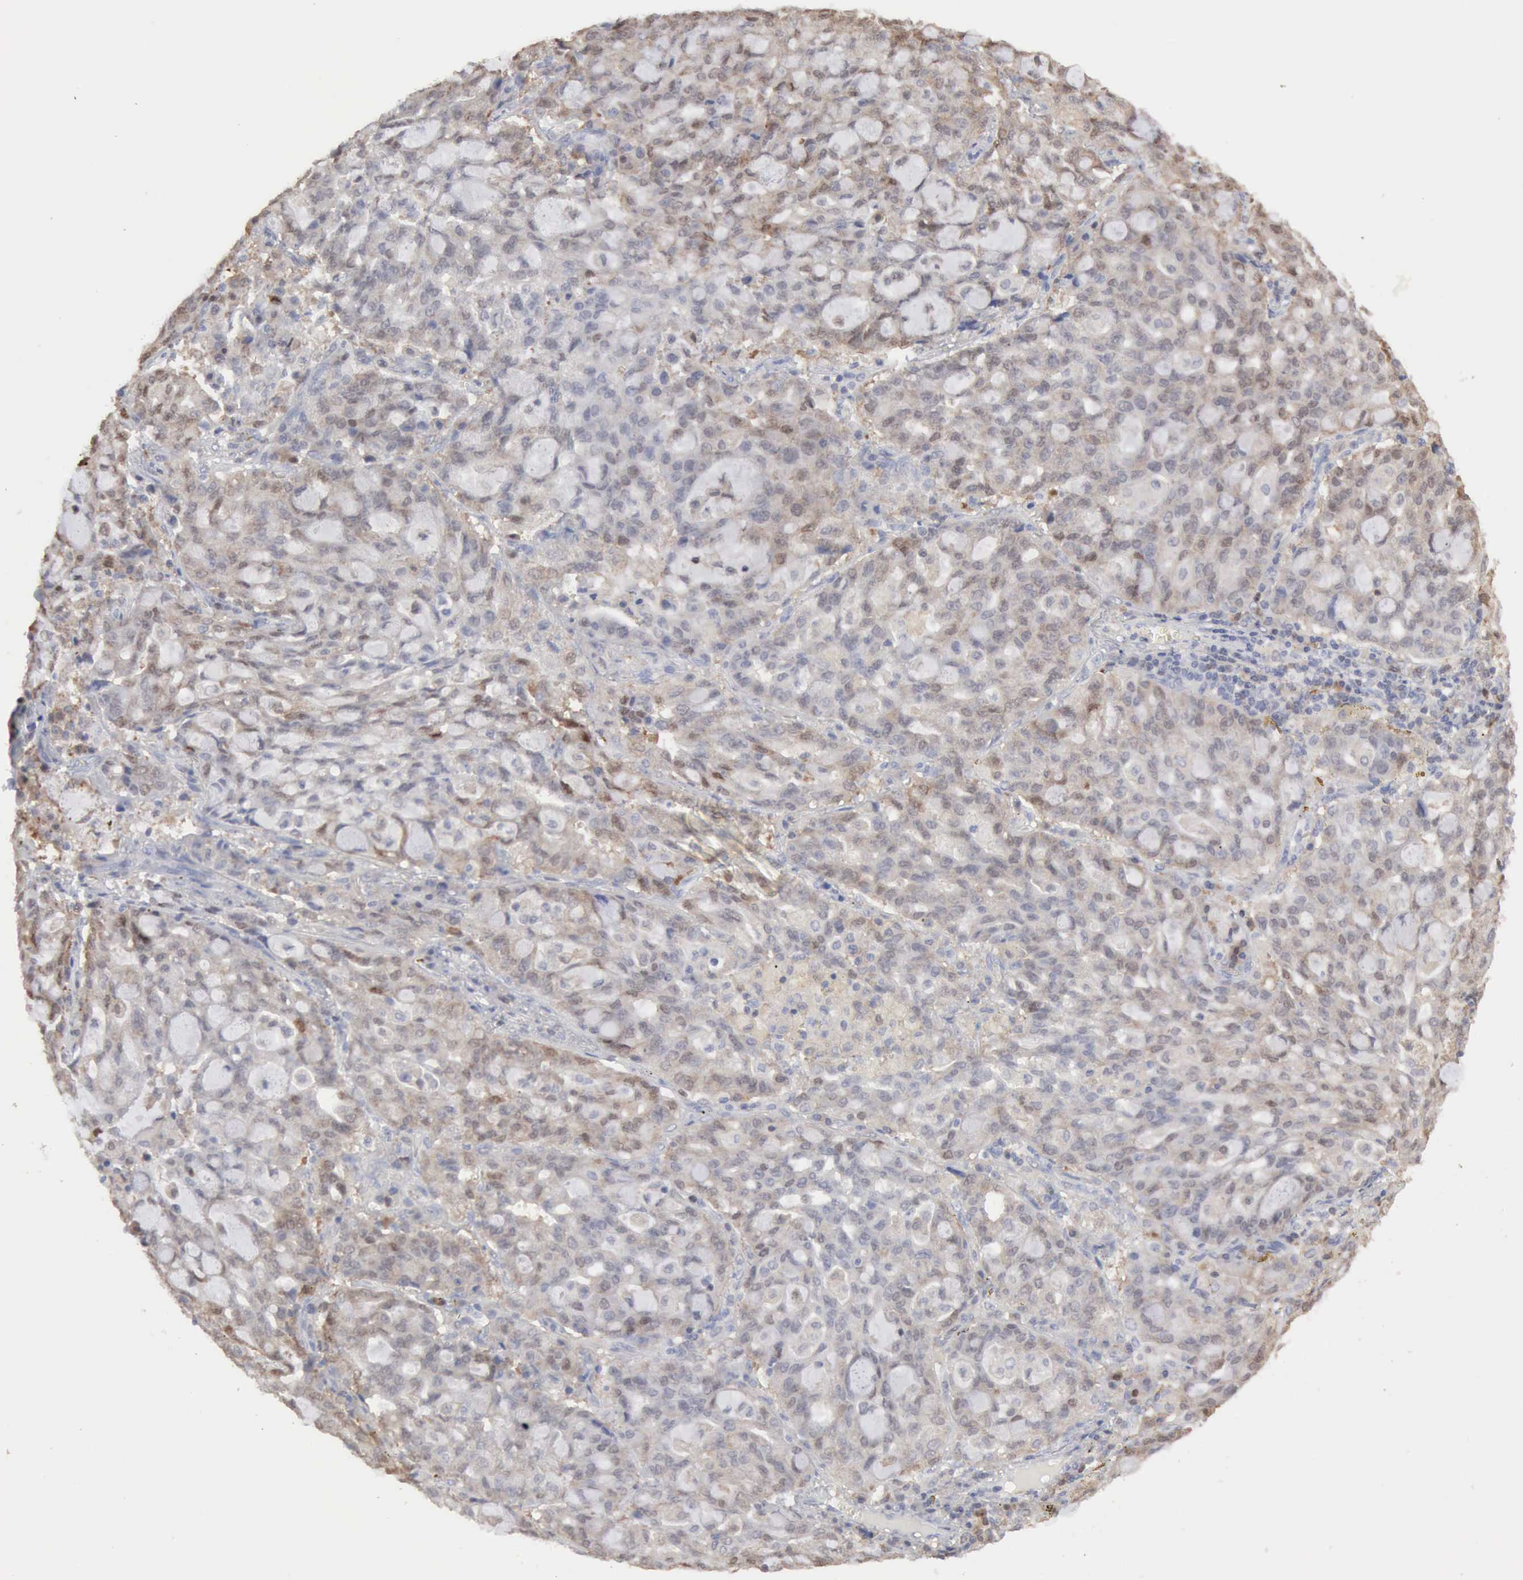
{"staining": {"intensity": "weak", "quantity": "<25%", "location": "cytoplasmic/membranous,nuclear"}, "tissue": "lung cancer", "cell_type": "Tumor cells", "image_type": "cancer", "snomed": [{"axis": "morphology", "description": "Adenocarcinoma, NOS"}, {"axis": "topography", "description": "Lung"}], "caption": "Human lung cancer (adenocarcinoma) stained for a protein using immunohistochemistry (IHC) reveals no staining in tumor cells.", "gene": "STAT1", "patient": {"sex": "female", "age": 44}}